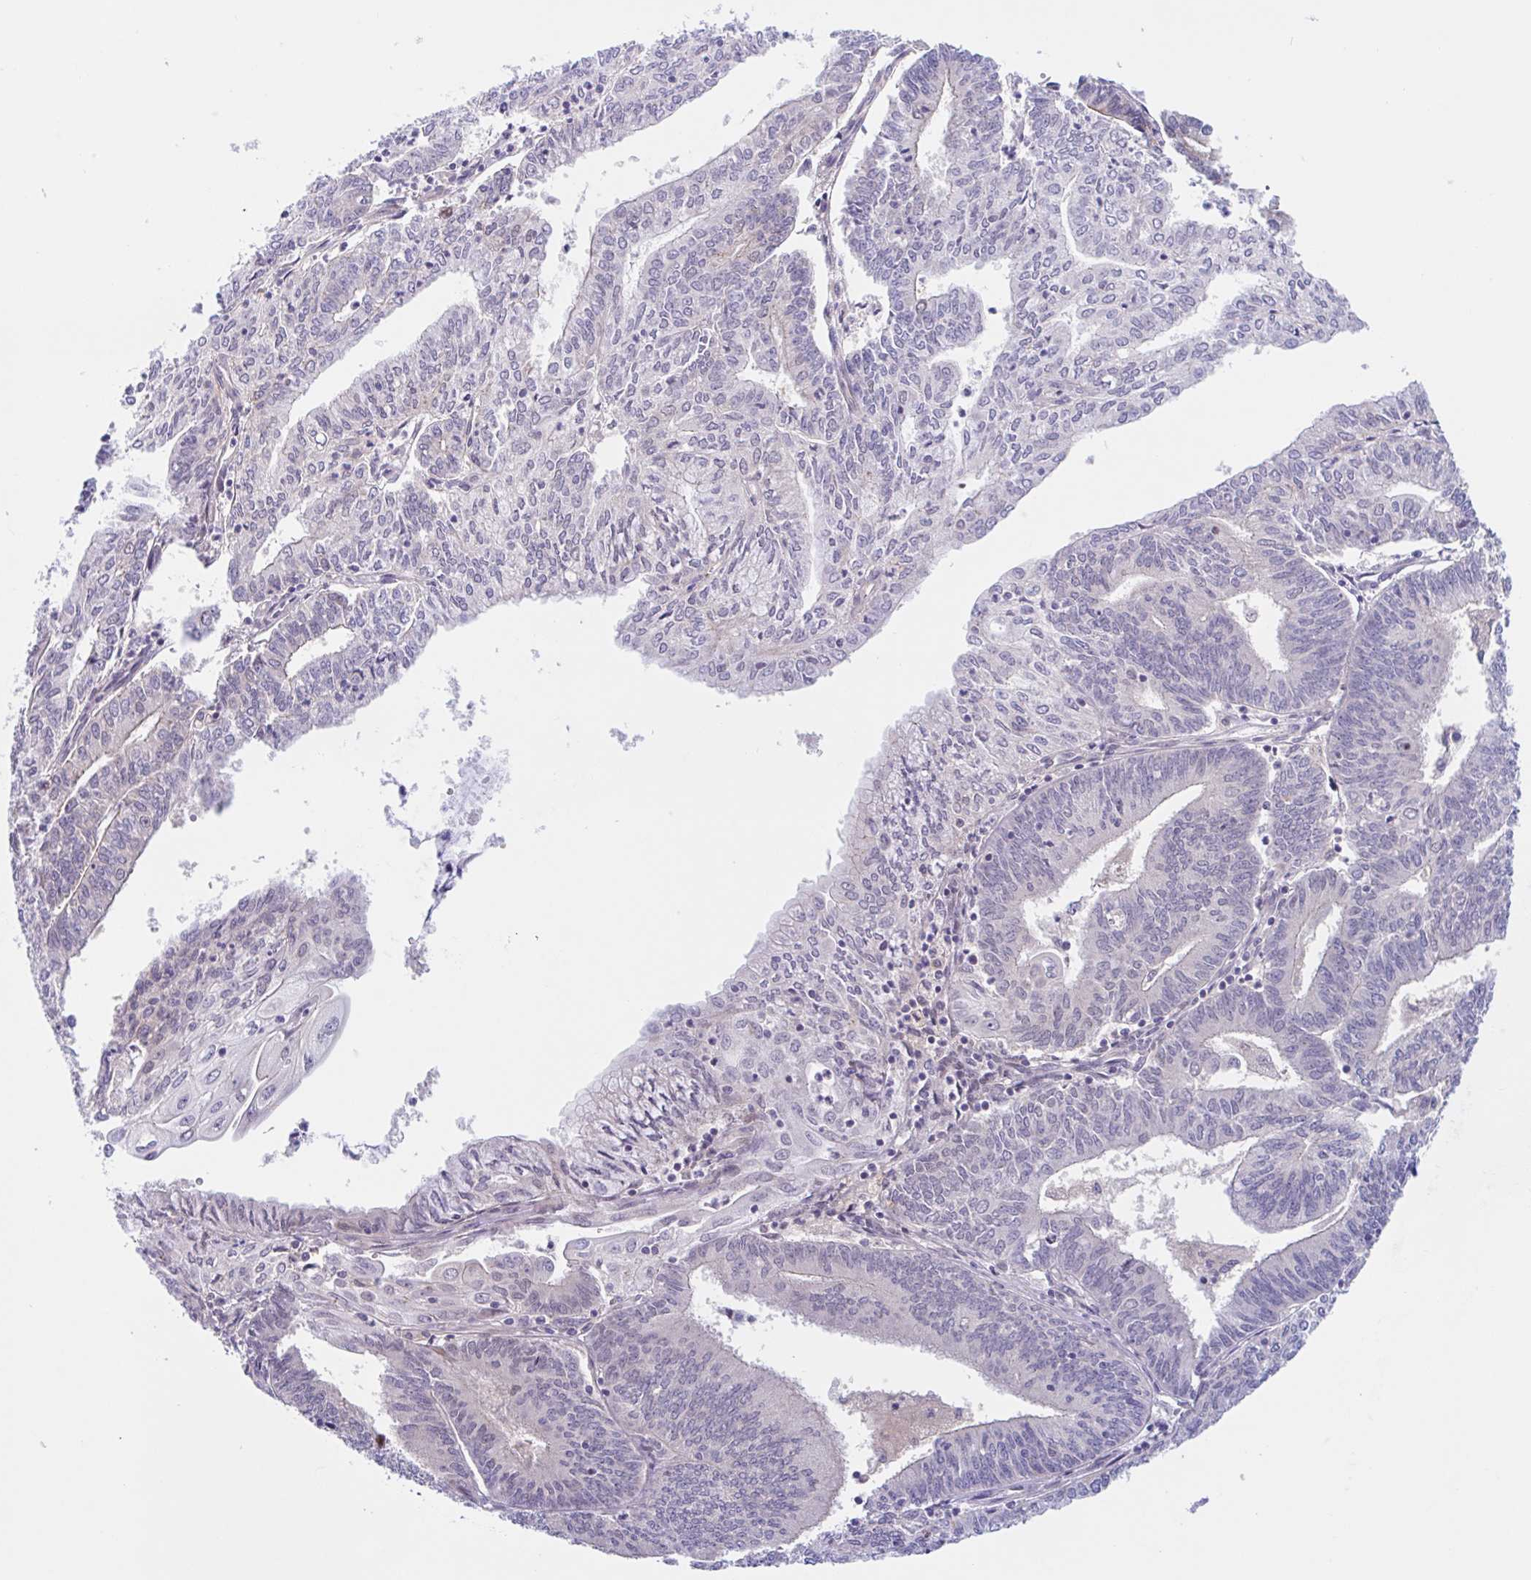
{"staining": {"intensity": "negative", "quantity": "none", "location": "none"}, "tissue": "endometrial cancer", "cell_type": "Tumor cells", "image_type": "cancer", "snomed": [{"axis": "morphology", "description": "Adenocarcinoma, NOS"}, {"axis": "topography", "description": "Endometrium"}], "caption": "Tumor cells are negative for brown protein staining in endometrial adenocarcinoma.", "gene": "TMEM86A", "patient": {"sex": "female", "age": 61}}